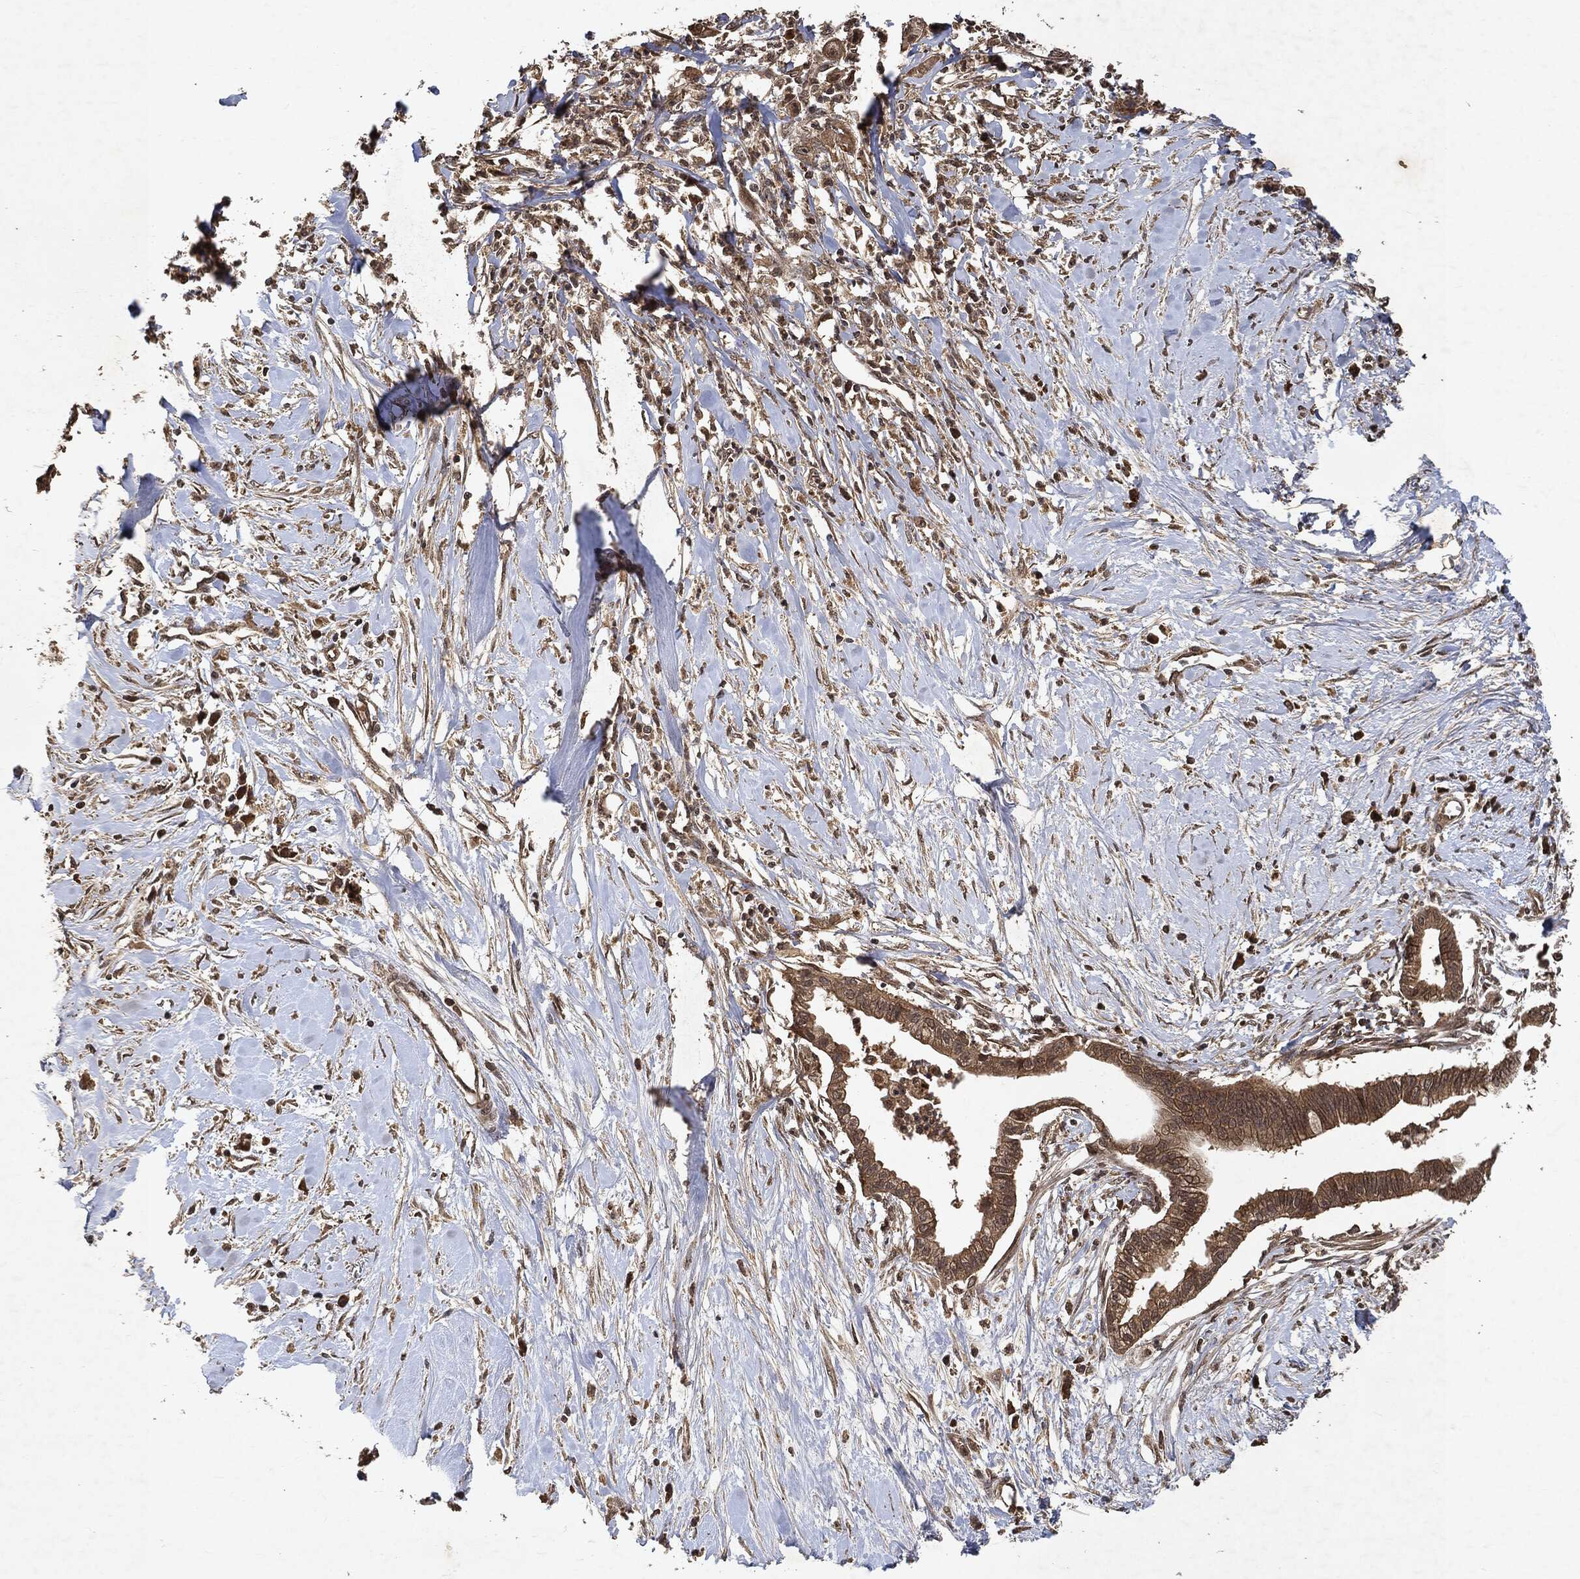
{"staining": {"intensity": "moderate", "quantity": ">75%", "location": "cytoplasmic/membranous"}, "tissue": "pancreatic cancer", "cell_type": "Tumor cells", "image_type": "cancer", "snomed": [{"axis": "morphology", "description": "Normal tissue, NOS"}, {"axis": "morphology", "description": "Adenocarcinoma, NOS"}, {"axis": "topography", "description": "Pancreas"}], "caption": "Brown immunohistochemical staining in adenocarcinoma (pancreatic) shows moderate cytoplasmic/membranous expression in approximately >75% of tumor cells. Using DAB (brown) and hematoxylin (blue) stains, captured at high magnification using brightfield microscopy.", "gene": "ZNF226", "patient": {"sex": "female", "age": 58}}